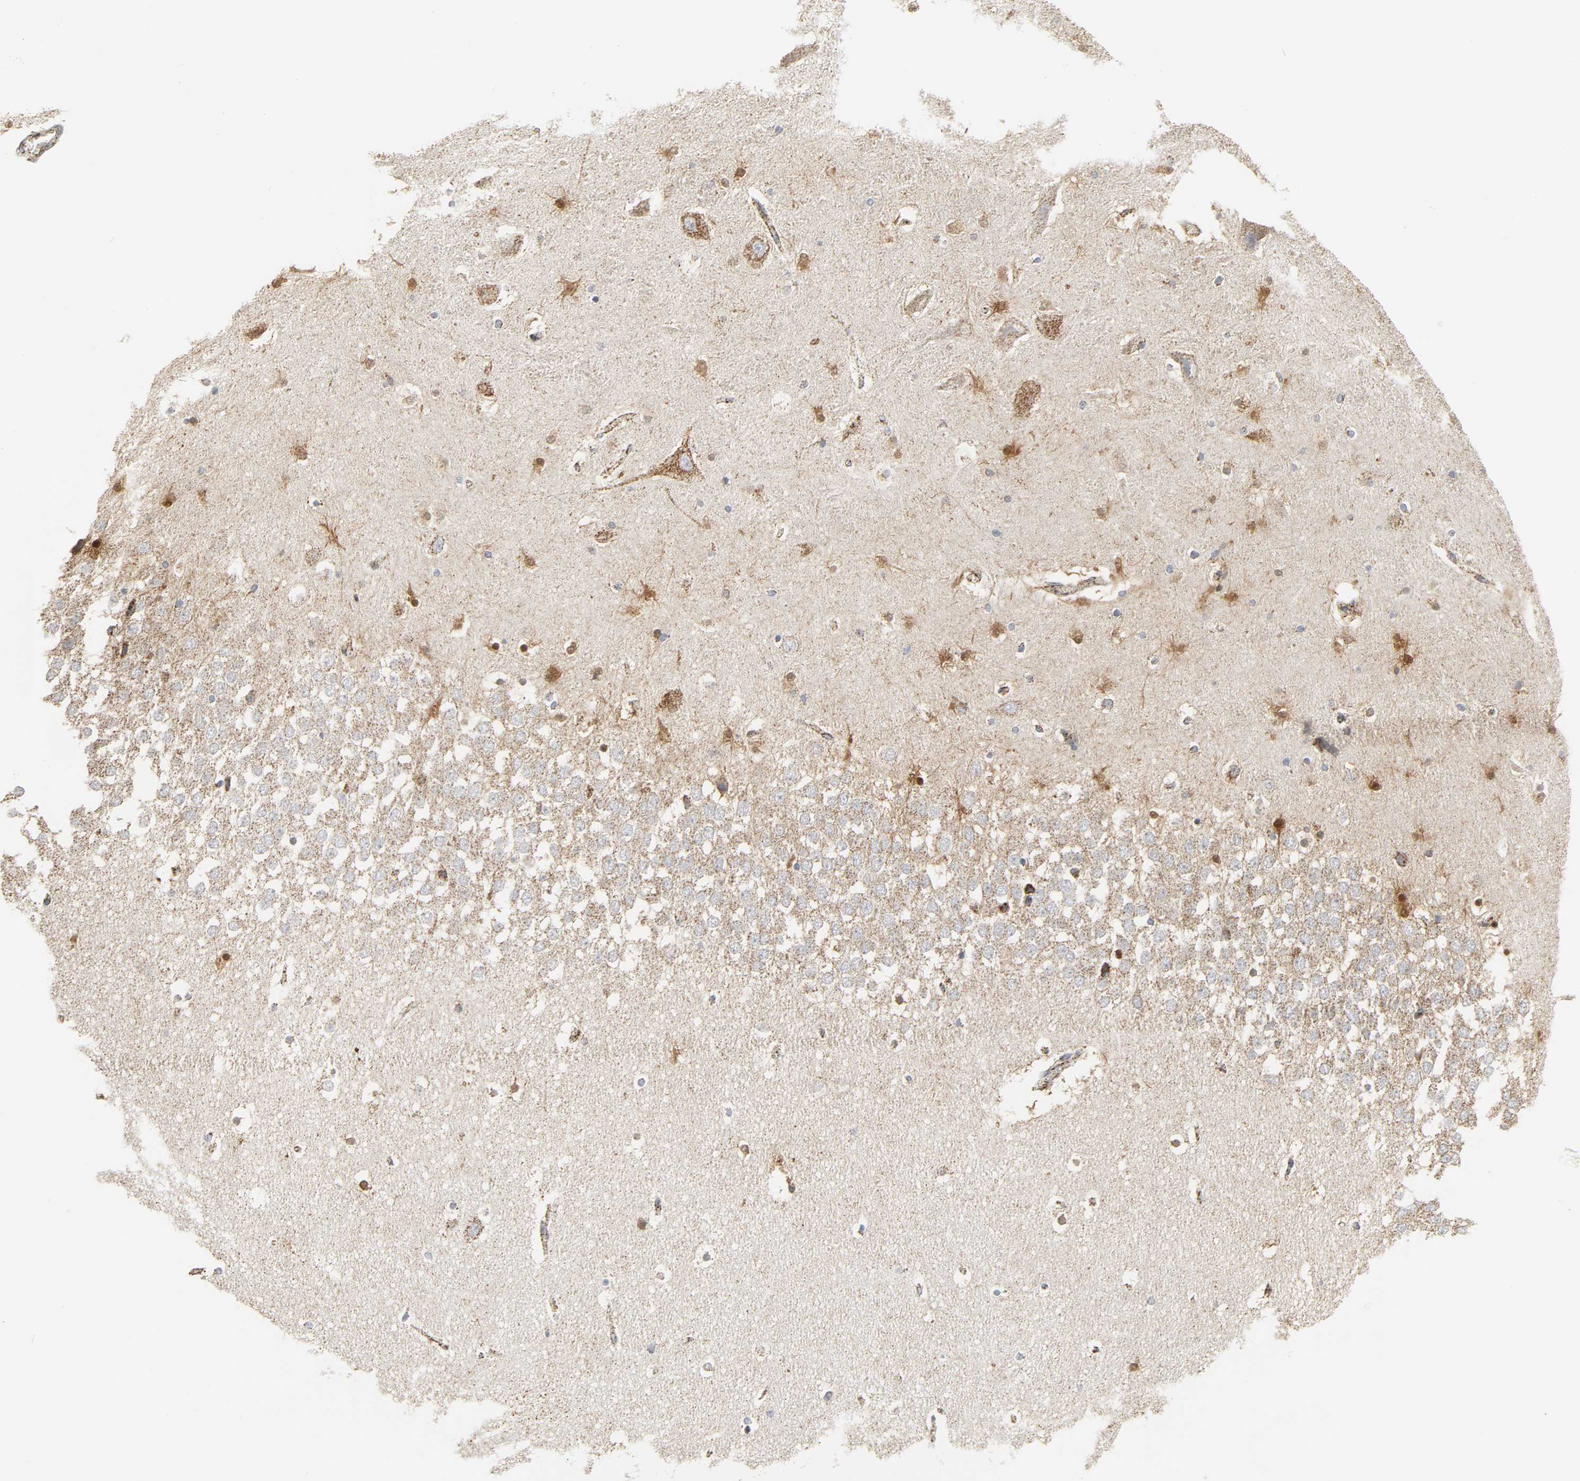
{"staining": {"intensity": "moderate", "quantity": "25%-75%", "location": "cytoplasmic/membranous"}, "tissue": "hippocampus", "cell_type": "Glial cells", "image_type": "normal", "snomed": [{"axis": "morphology", "description": "Normal tissue, NOS"}, {"axis": "topography", "description": "Hippocampus"}], "caption": "Immunohistochemistry micrograph of unremarkable hippocampus: hippocampus stained using immunohistochemistry (IHC) reveals medium levels of moderate protein expression localized specifically in the cytoplasmic/membranous of glial cells, appearing as a cytoplasmic/membranous brown color.", "gene": "ACAT1", "patient": {"sex": "male", "age": 45}}